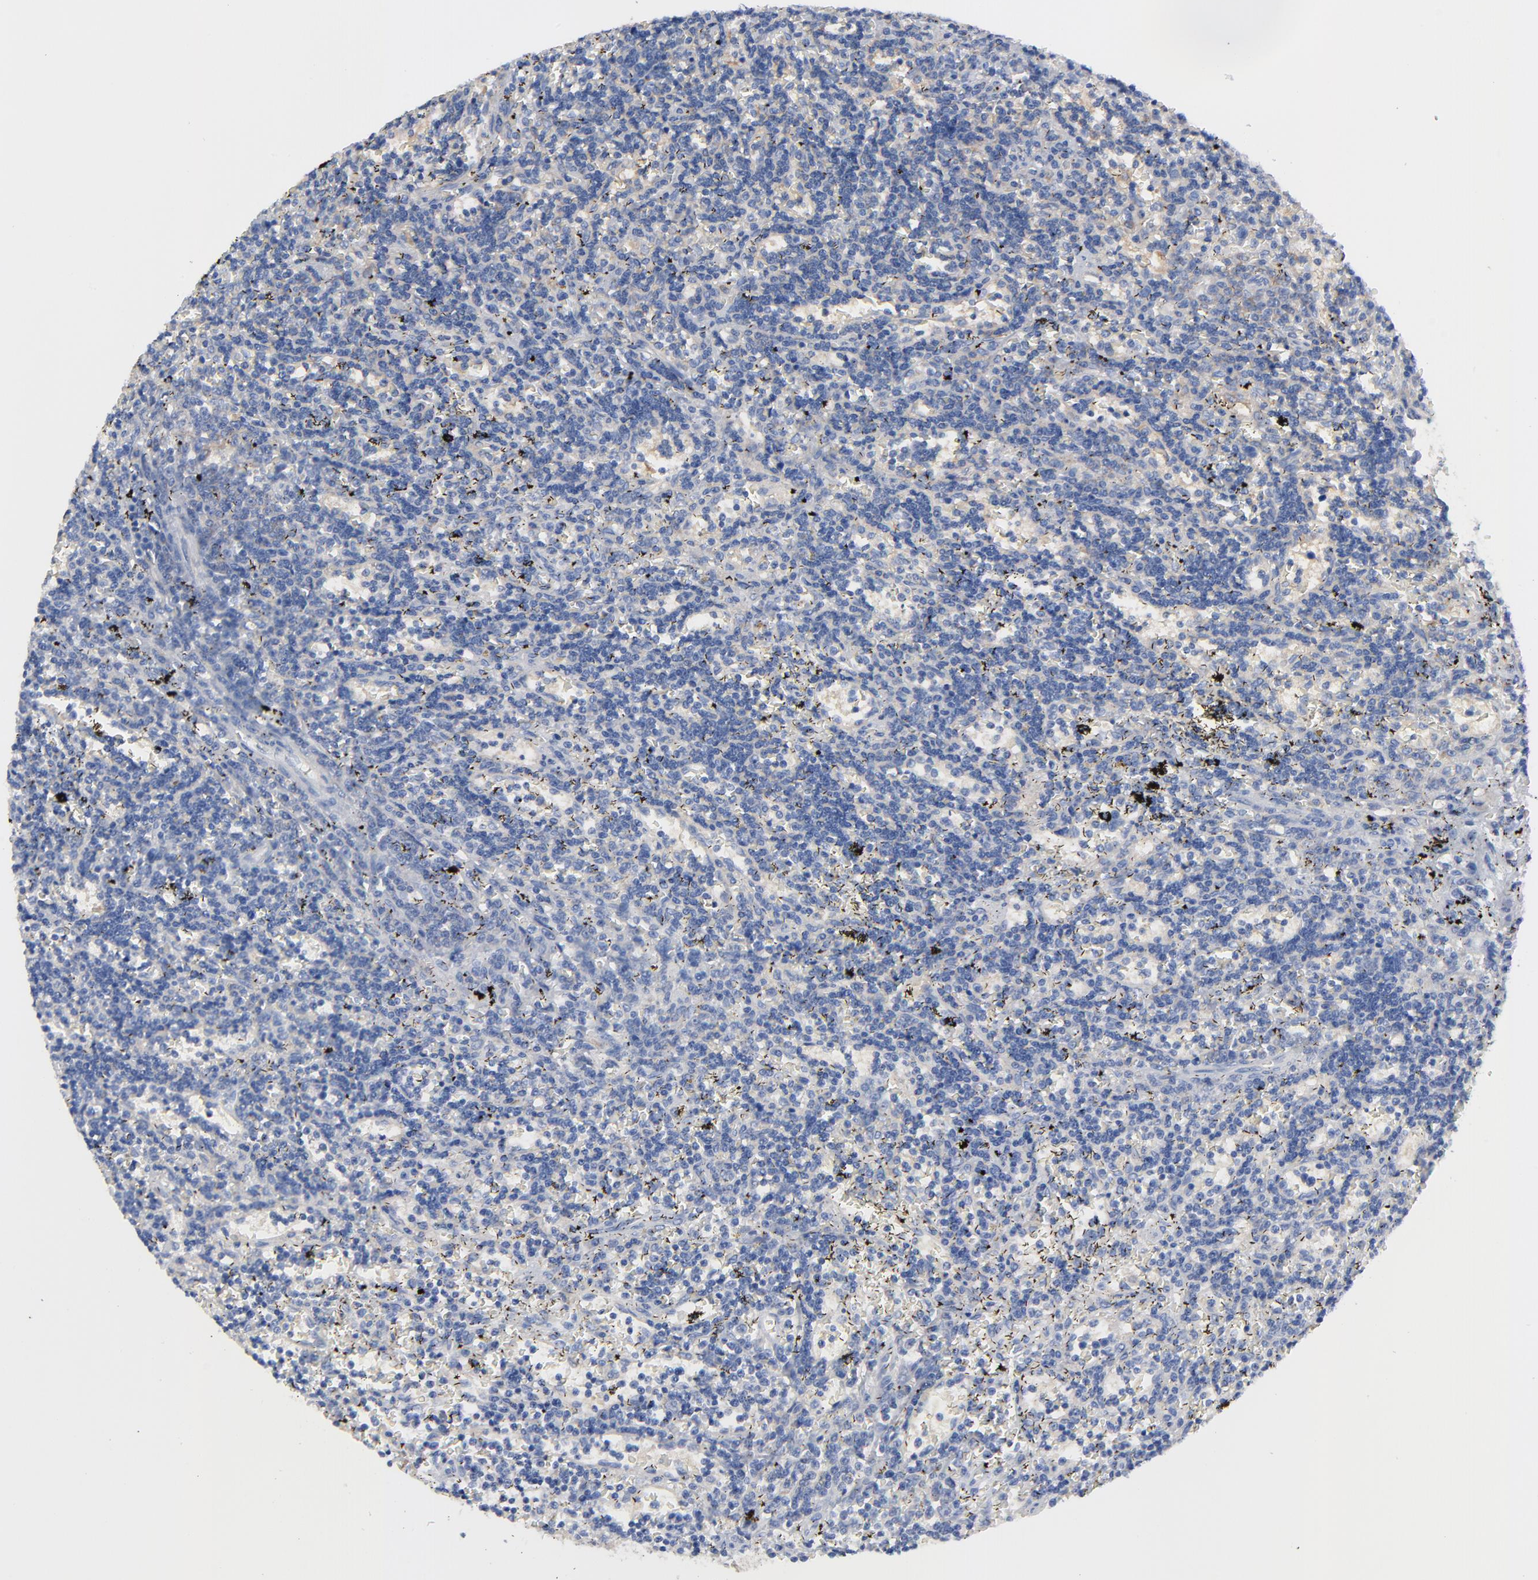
{"staining": {"intensity": "negative", "quantity": "none", "location": "none"}, "tissue": "lymphoma", "cell_type": "Tumor cells", "image_type": "cancer", "snomed": [{"axis": "morphology", "description": "Malignant lymphoma, non-Hodgkin's type, Low grade"}, {"axis": "topography", "description": "Spleen"}], "caption": "DAB (3,3'-diaminobenzidine) immunohistochemical staining of human lymphoma shows no significant staining in tumor cells. The staining was performed using DAB to visualize the protein expression in brown, while the nuclei were stained in blue with hematoxylin (Magnification: 20x).", "gene": "STAT2", "patient": {"sex": "male", "age": 60}}